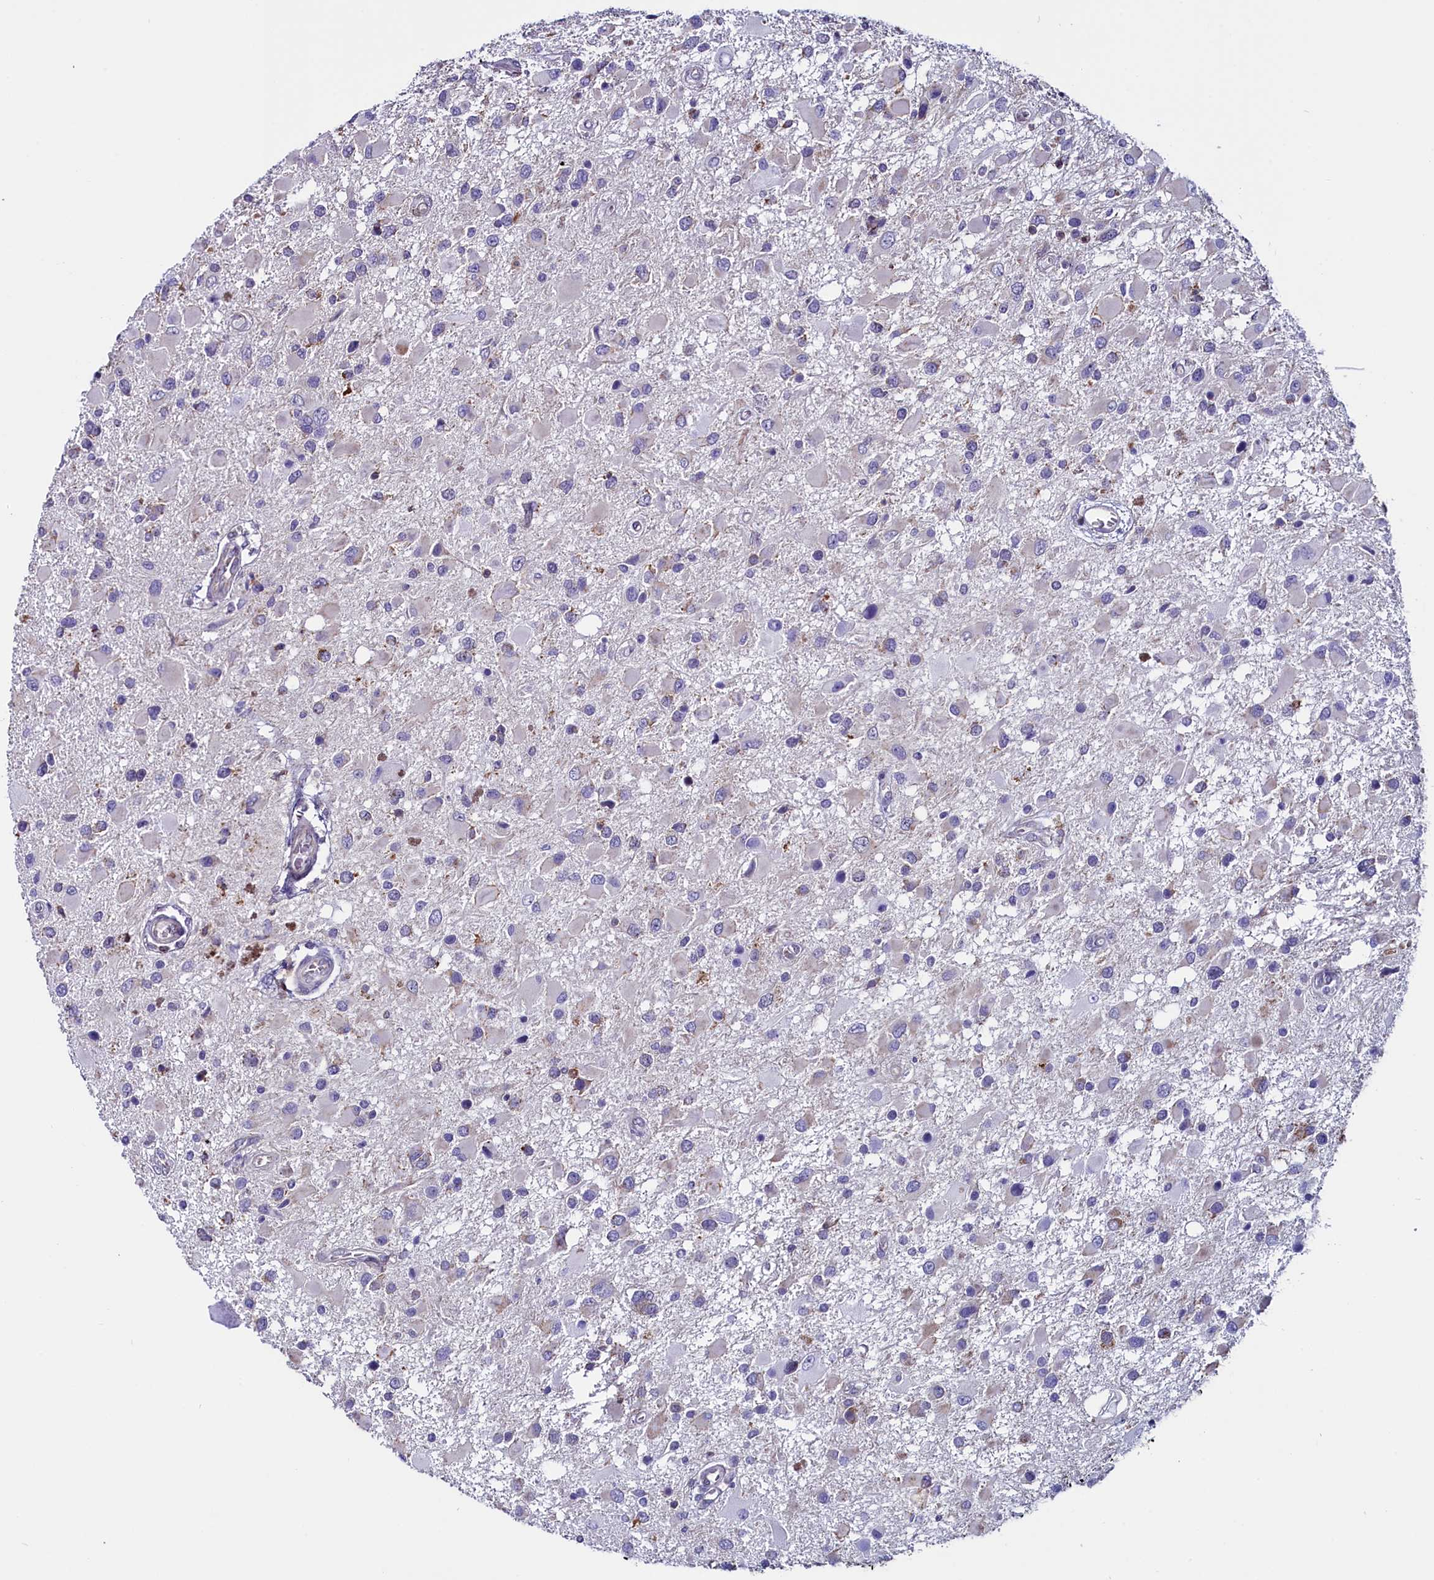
{"staining": {"intensity": "negative", "quantity": "none", "location": "none"}, "tissue": "glioma", "cell_type": "Tumor cells", "image_type": "cancer", "snomed": [{"axis": "morphology", "description": "Glioma, malignant, High grade"}, {"axis": "topography", "description": "Brain"}], "caption": "Glioma was stained to show a protein in brown. There is no significant positivity in tumor cells.", "gene": "CIAPIN1", "patient": {"sex": "male", "age": 53}}